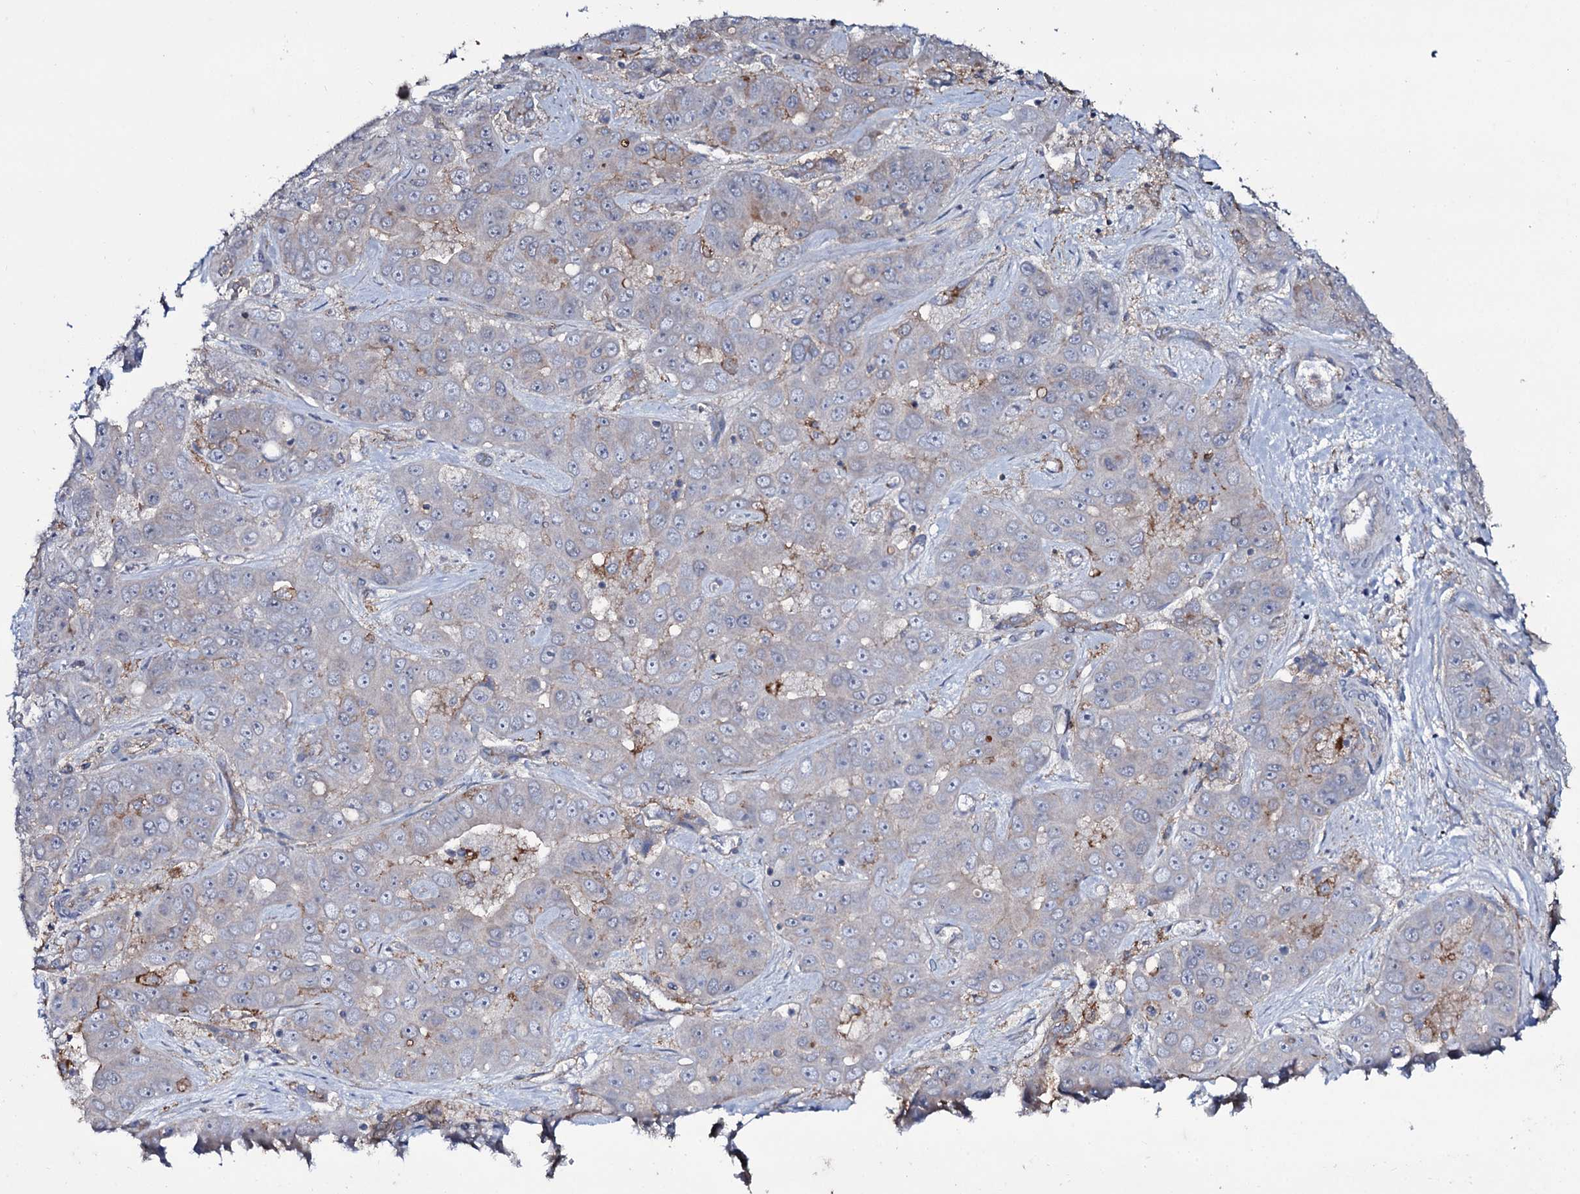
{"staining": {"intensity": "negative", "quantity": "none", "location": "none"}, "tissue": "liver cancer", "cell_type": "Tumor cells", "image_type": "cancer", "snomed": [{"axis": "morphology", "description": "Cholangiocarcinoma"}, {"axis": "topography", "description": "Liver"}], "caption": "Immunohistochemistry image of neoplastic tissue: human liver cancer (cholangiocarcinoma) stained with DAB shows no significant protein expression in tumor cells.", "gene": "SNAP23", "patient": {"sex": "female", "age": 52}}